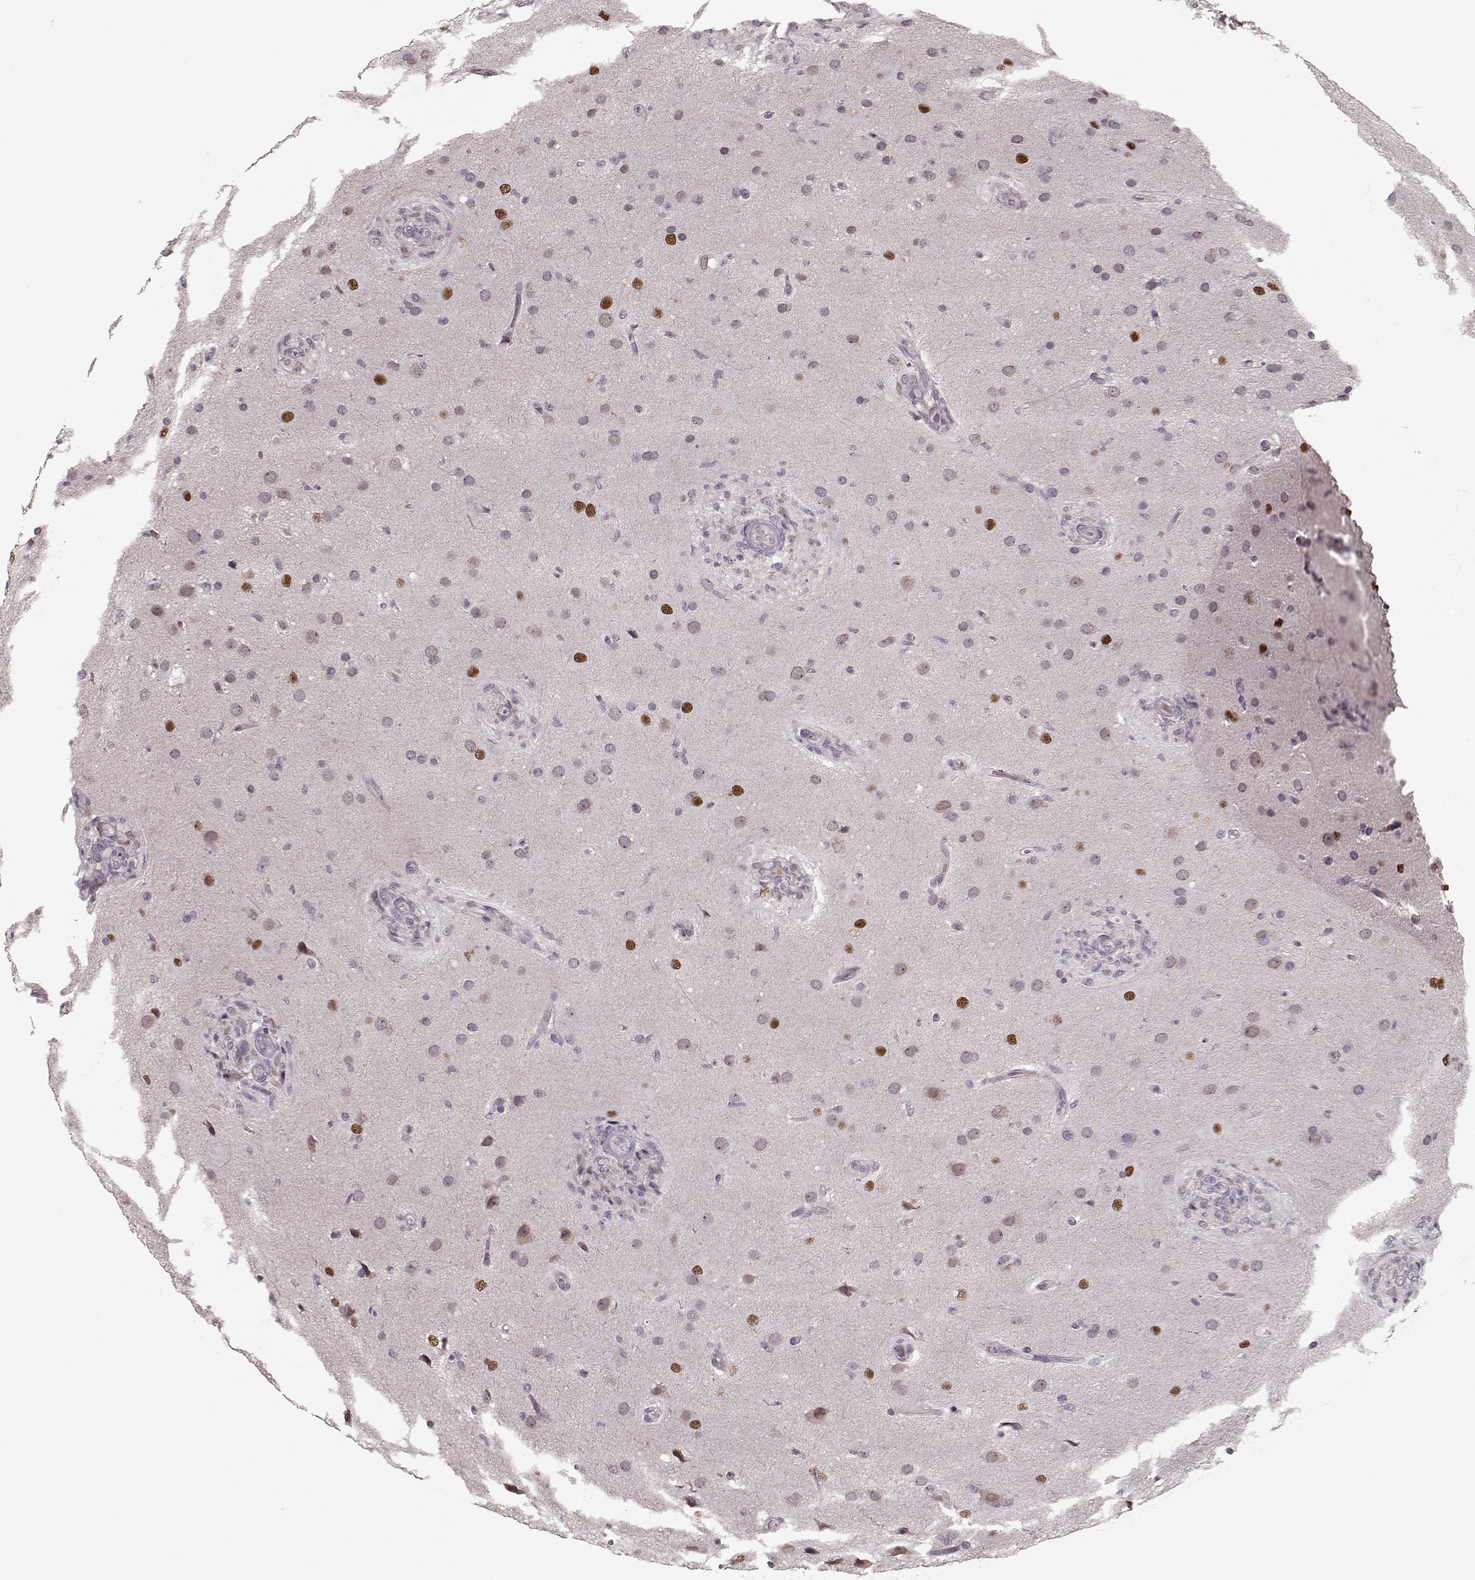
{"staining": {"intensity": "negative", "quantity": "none", "location": "none"}, "tissue": "glioma", "cell_type": "Tumor cells", "image_type": "cancer", "snomed": [{"axis": "morphology", "description": "Glioma, malignant, High grade"}, {"axis": "topography", "description": "Brain"}], "caption": "Histopathology image shows no significant protein positivity in tumor cells of malignant glioma (high-grade).", "gene": "DNAI3", "patient": {"sex": "male", "age": 68}}